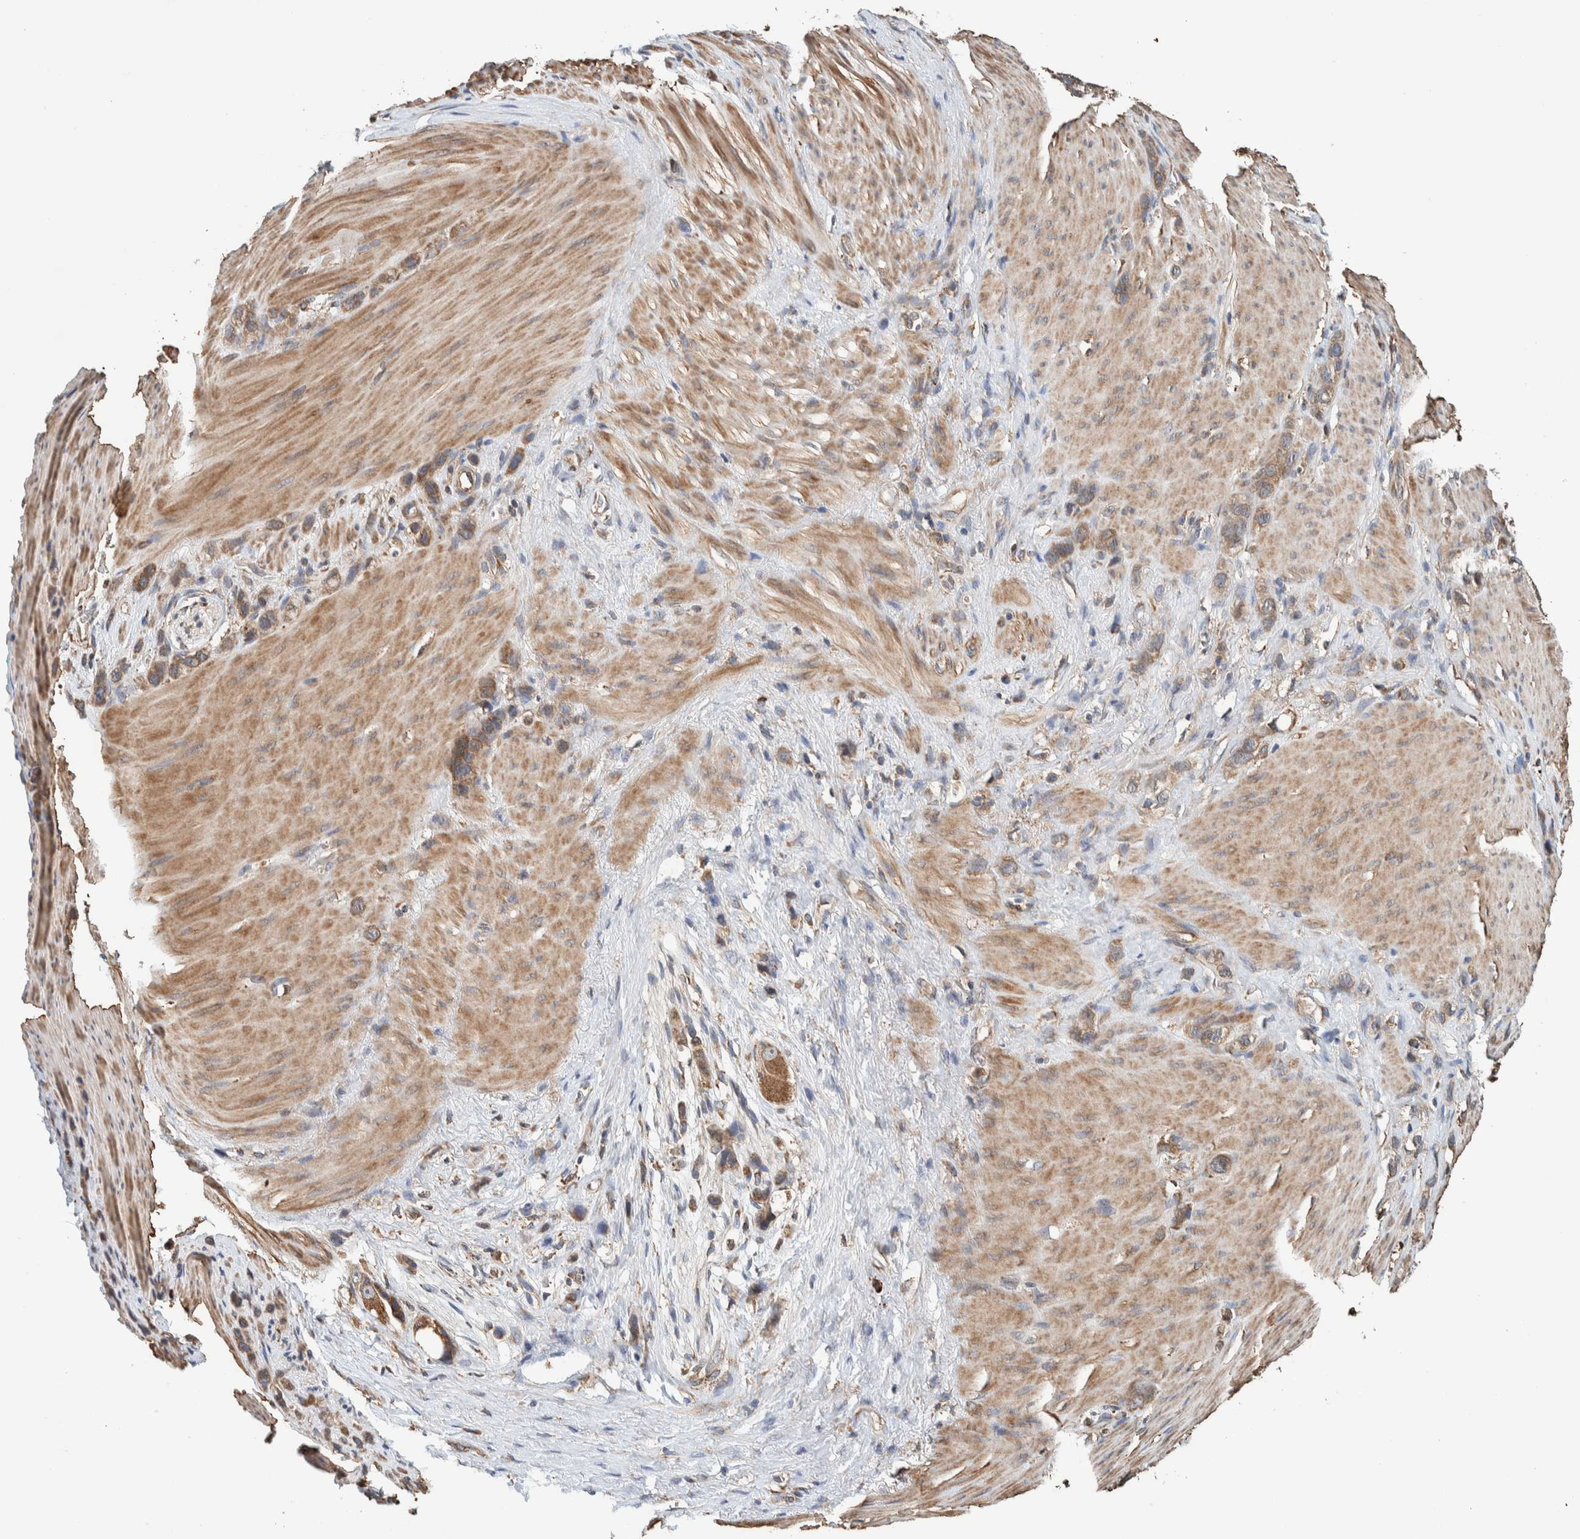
{"staining": {"intensity": "moderate", "quantity": ">75%", "location": "cytoplasmic/membranous"}, "tissue": "stomach cancer", "cell_type": "Tumor cells", "image_type": "cancer", "snomed": [{"axis": "morphology", "description": "Normal tissue, NOS"}, {"axis": "morphology", "description": "Adenocarcinoma, NOS"}, {"axis": "morphology", "description": "Adenocarcinoma, High grade"}, {"axis": "topography", "description": "Stomach, upper"}, {"axis": "topography", "description": "Stomach"}], "caption": "A high-resolution photomicrograph shows immunohistochemistry (IHC) staining of stomach cancer, which displays moderate cytoplasmic/membranous staining in about >75% of tumor cells. (DAB IHC with brightfield microscopy, high magnification).", "gene": "PLA2G3", "patient": {"sex": "female", "age": 65}}